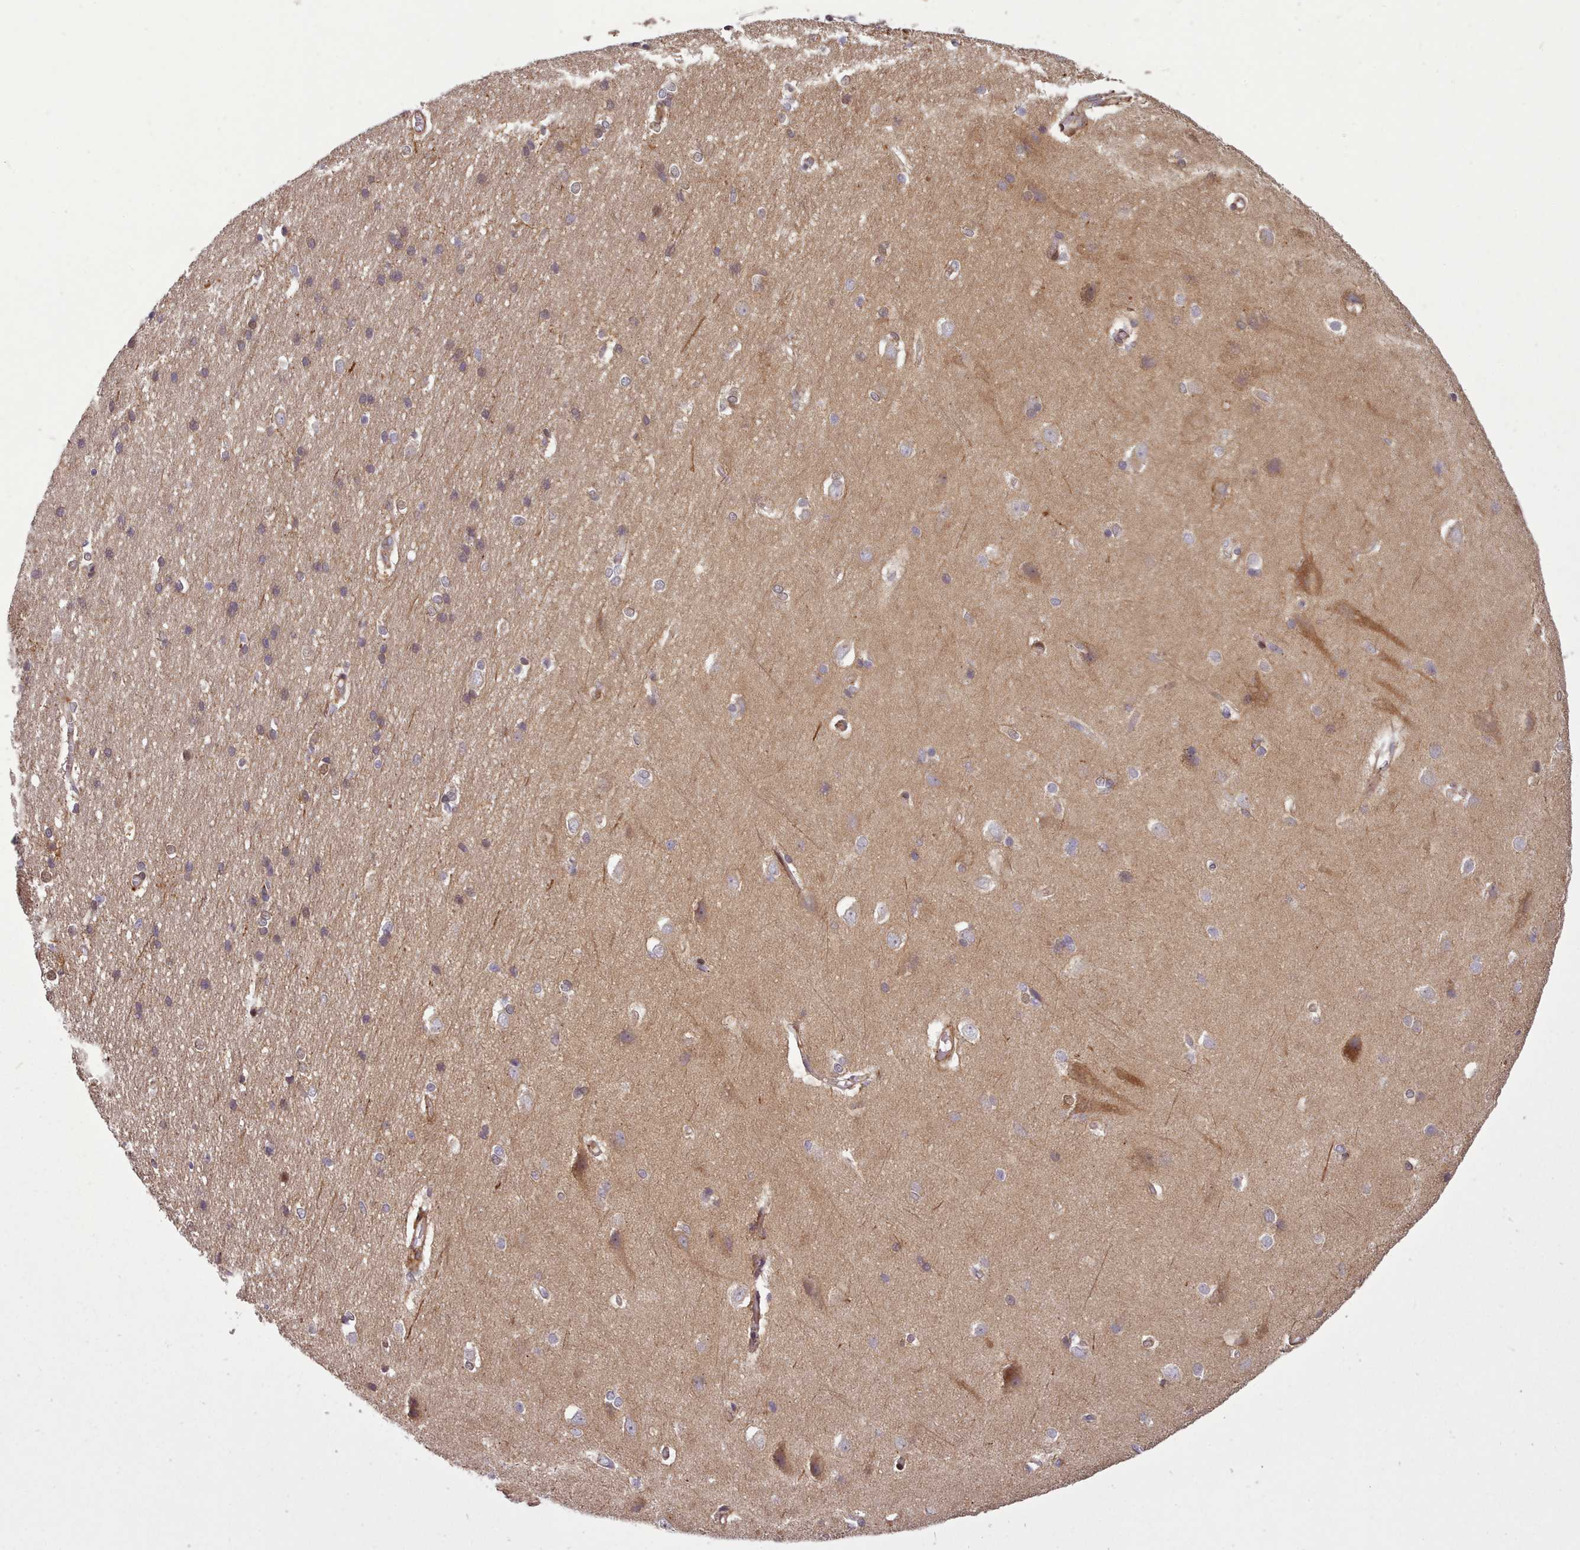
{"staining": {"intensity": "strong", "quantity": "25%-75%", "location": "cytoplasmic/membranous"}, "tissue": "cerebral cortex", "cell_type": "Endothelial cells", "image_type": "normal", "snomed": [{"axis": "morphology", "description": "Normal tissue, NOS"}, {"axis": "topography", "description": "Cerebral cortex"}], "caption": "Immunohistochemical staining of normal human cerebral cortex shows 25%-75% levels of strong cytoplasmic/membranous protein positivity in approximately 25%-75% of endothelial cells. (DAB IHC, brown staining for protein, blue staining for nuclei).", "gene": "NLRP7", "patient": {"sex": "male", "age": 37}}